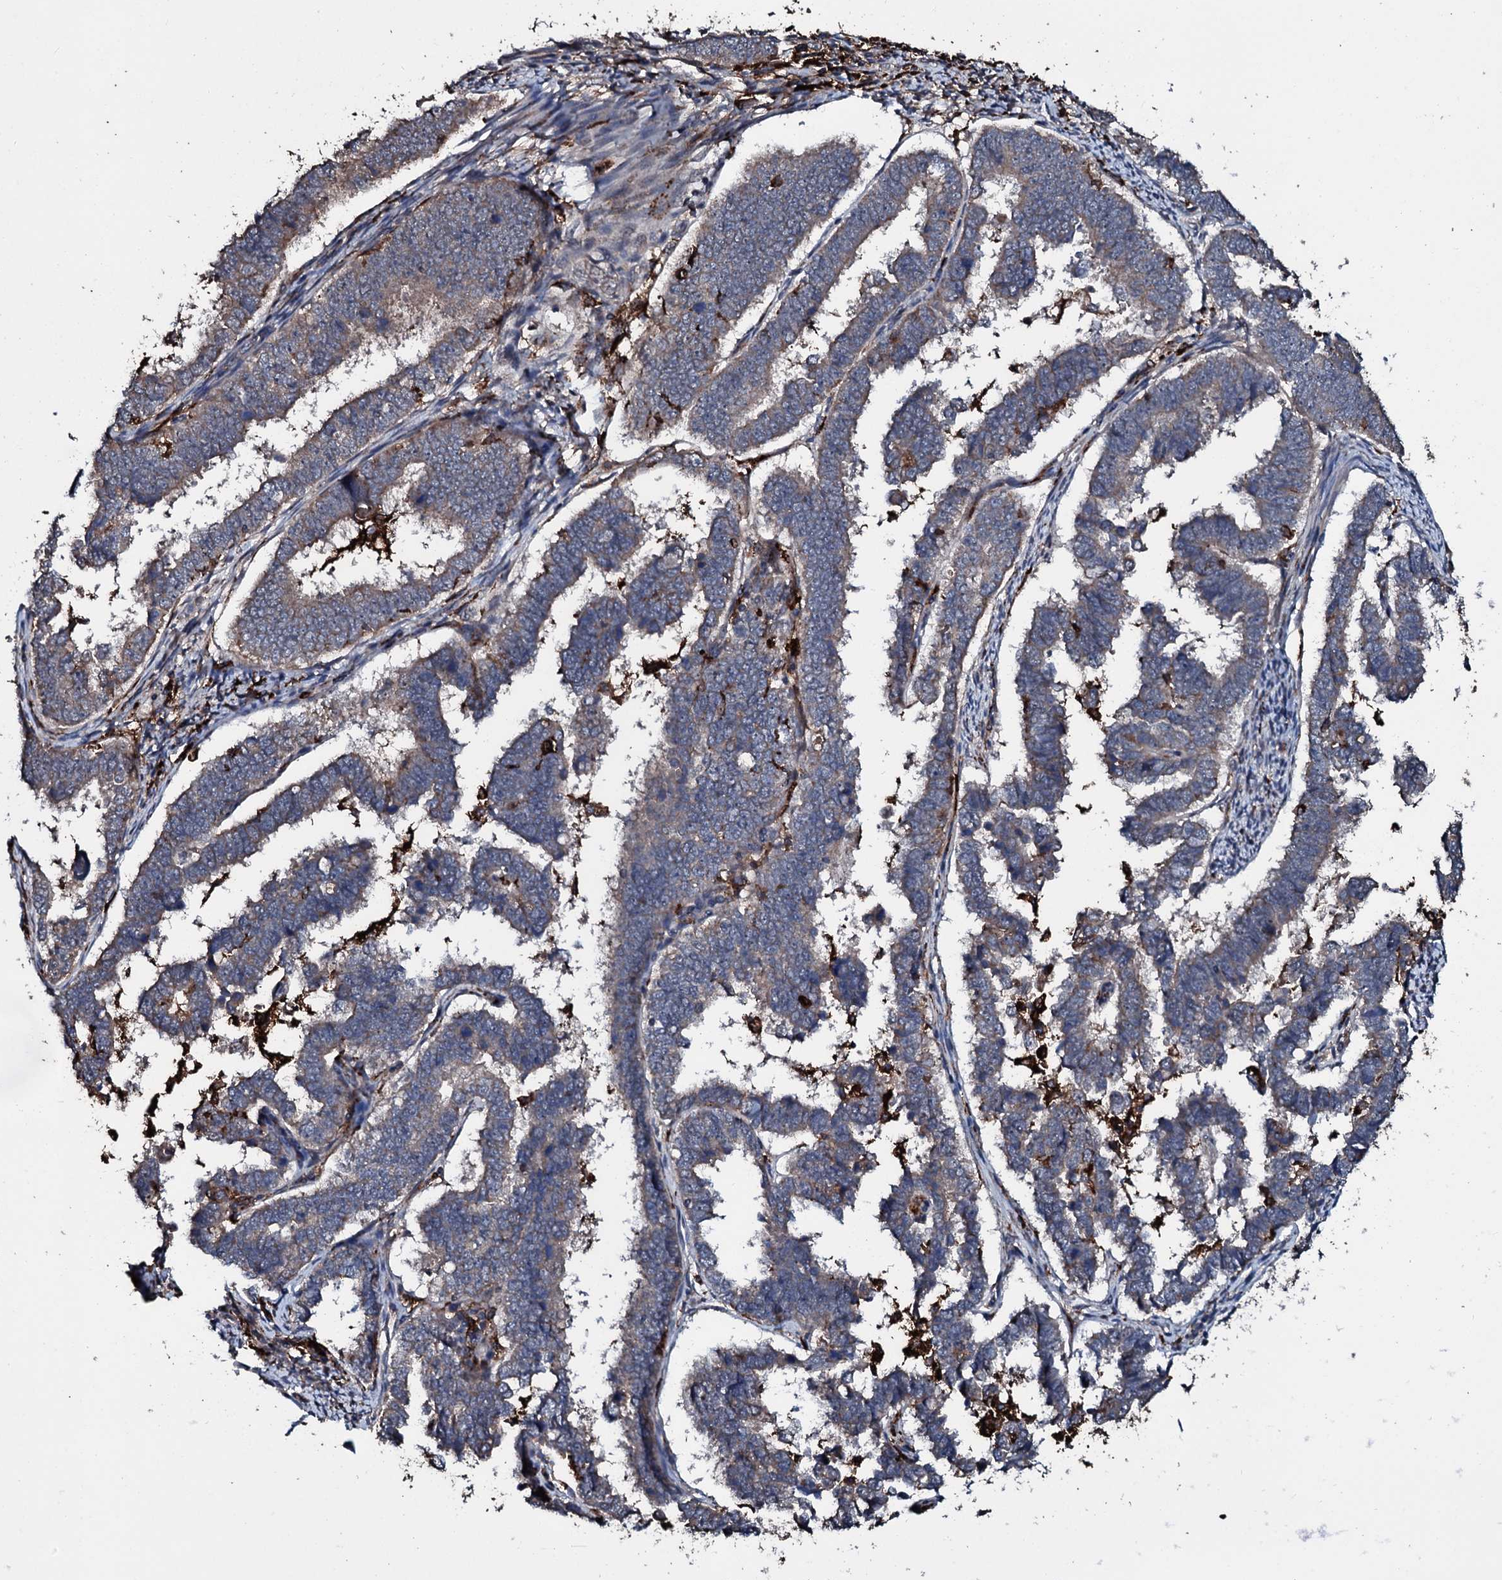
{"staining": {"intensity": "weak", "quantity": "<25%", "location": "cytoplasmic/membranous"}, "tissue": "endometrial cancer", "cell_type": "Tumor cells", "image_type": "cancer", "snomed": [{"axis": "morphology", "description": "Adenocarcinoma, NOS"}, {"axis": "topography", "description": "Endometrium"}], "caption": "This image is of adenocarcinoma (endometrial) stained with immunohistochemistry (IHC) to label a protein in brown with the nuclei are counter-stained blue. There is no positivity in tumor cells. (DAB immunohistochemistry (IHC) with hematoxylin counter stain).", "gene": "TPGS2", "patient": {"sex": "female", "age": 75}}